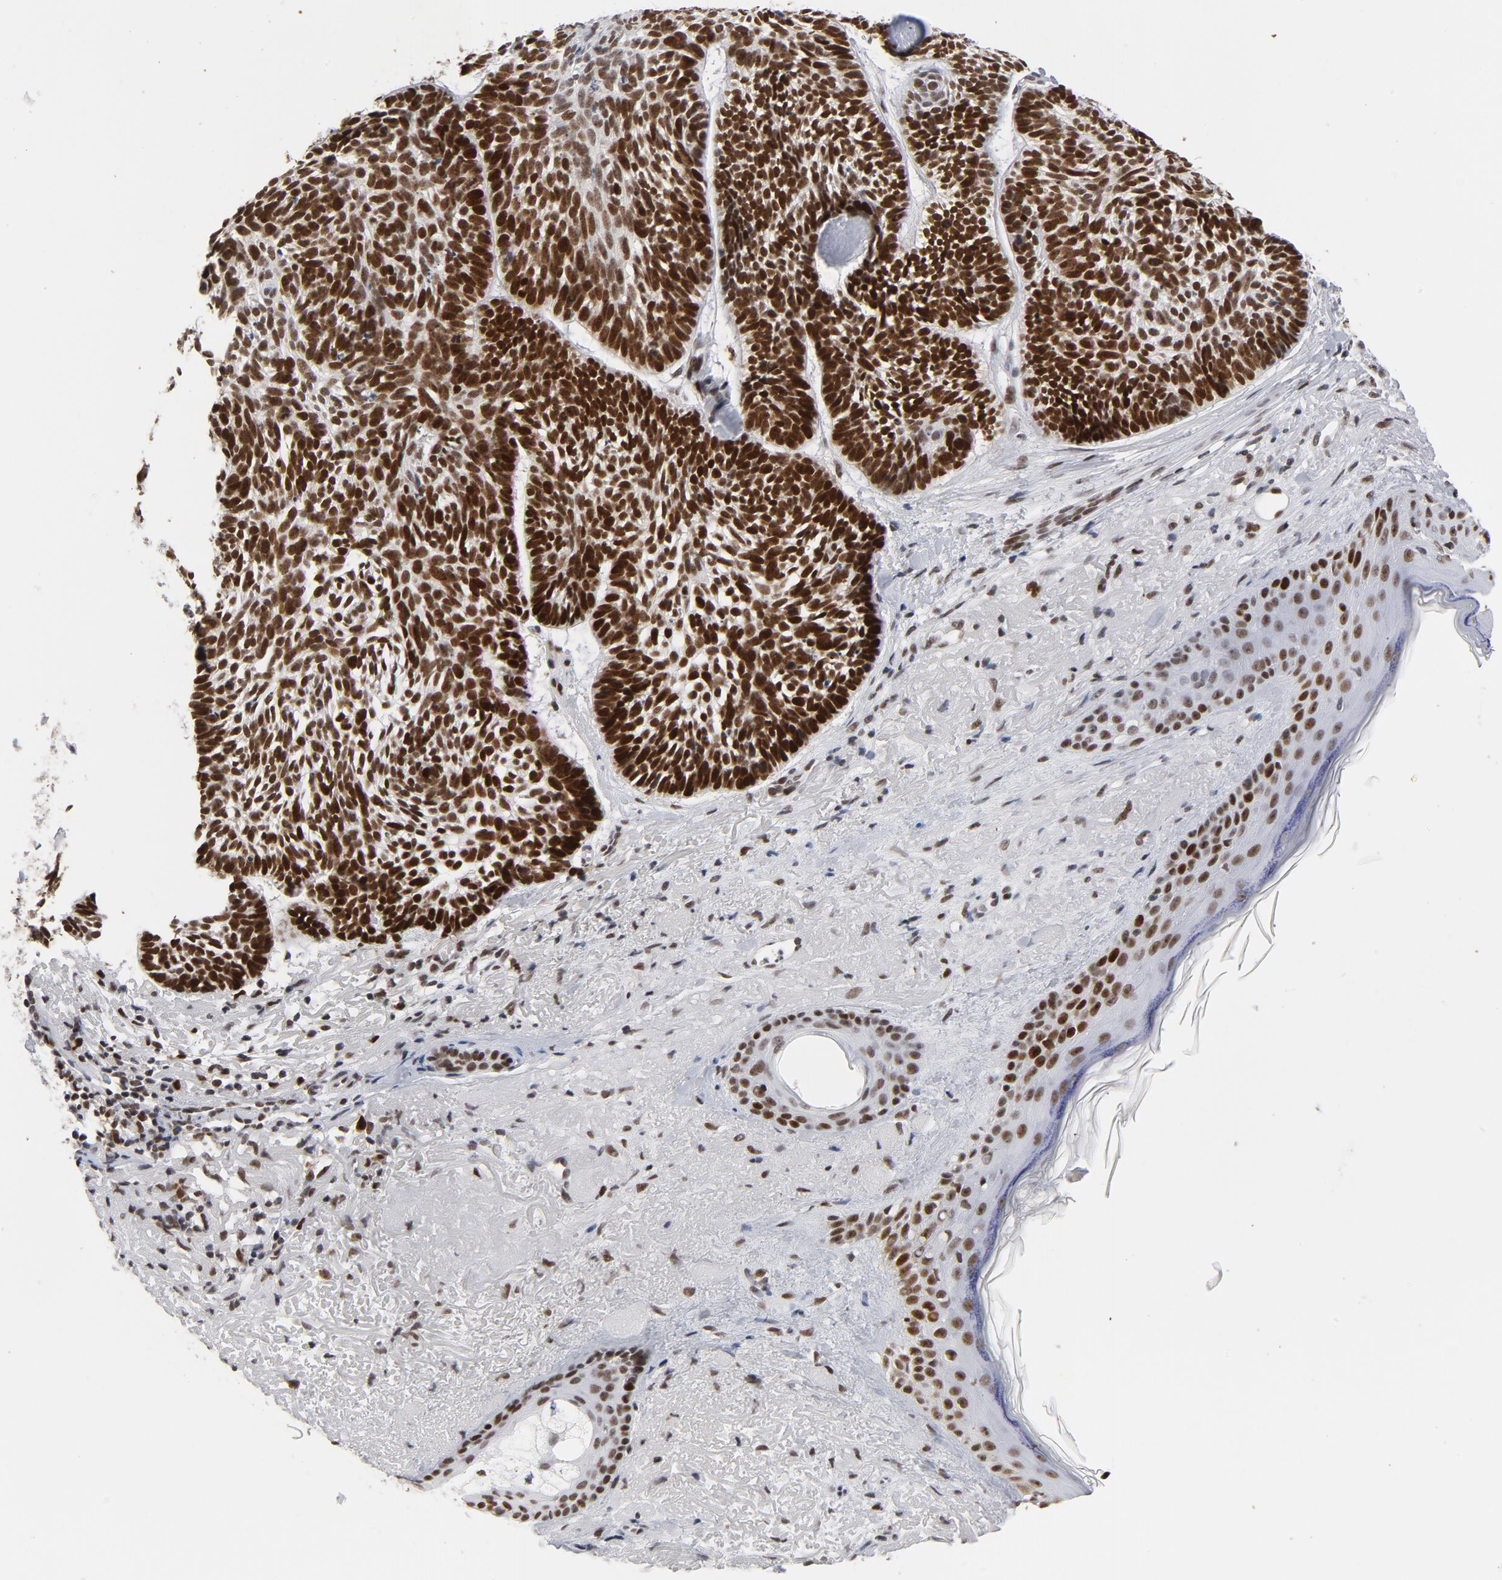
{"staining": {"intensity": "strong", "quantity": ">75%", "location": "nuclear"}, "tissue": "skin cancer", "cell_type": "Tumor cells", "image_type": "cancer", "snomed": [{"axis": "morphology", "description": "Basal cell carcinoma"}, {"axis": "topography", "description": "Skin"}], "caption": "Immunohistochemistry (IHC) photomicrograph of human skin cancer stained for a protein (brown), which demonstrates high levels of strong nuclear positivity in about >75% of tumor cells.", "gene": "RFC4", "patient": {"sex": "female", "age": 87}}